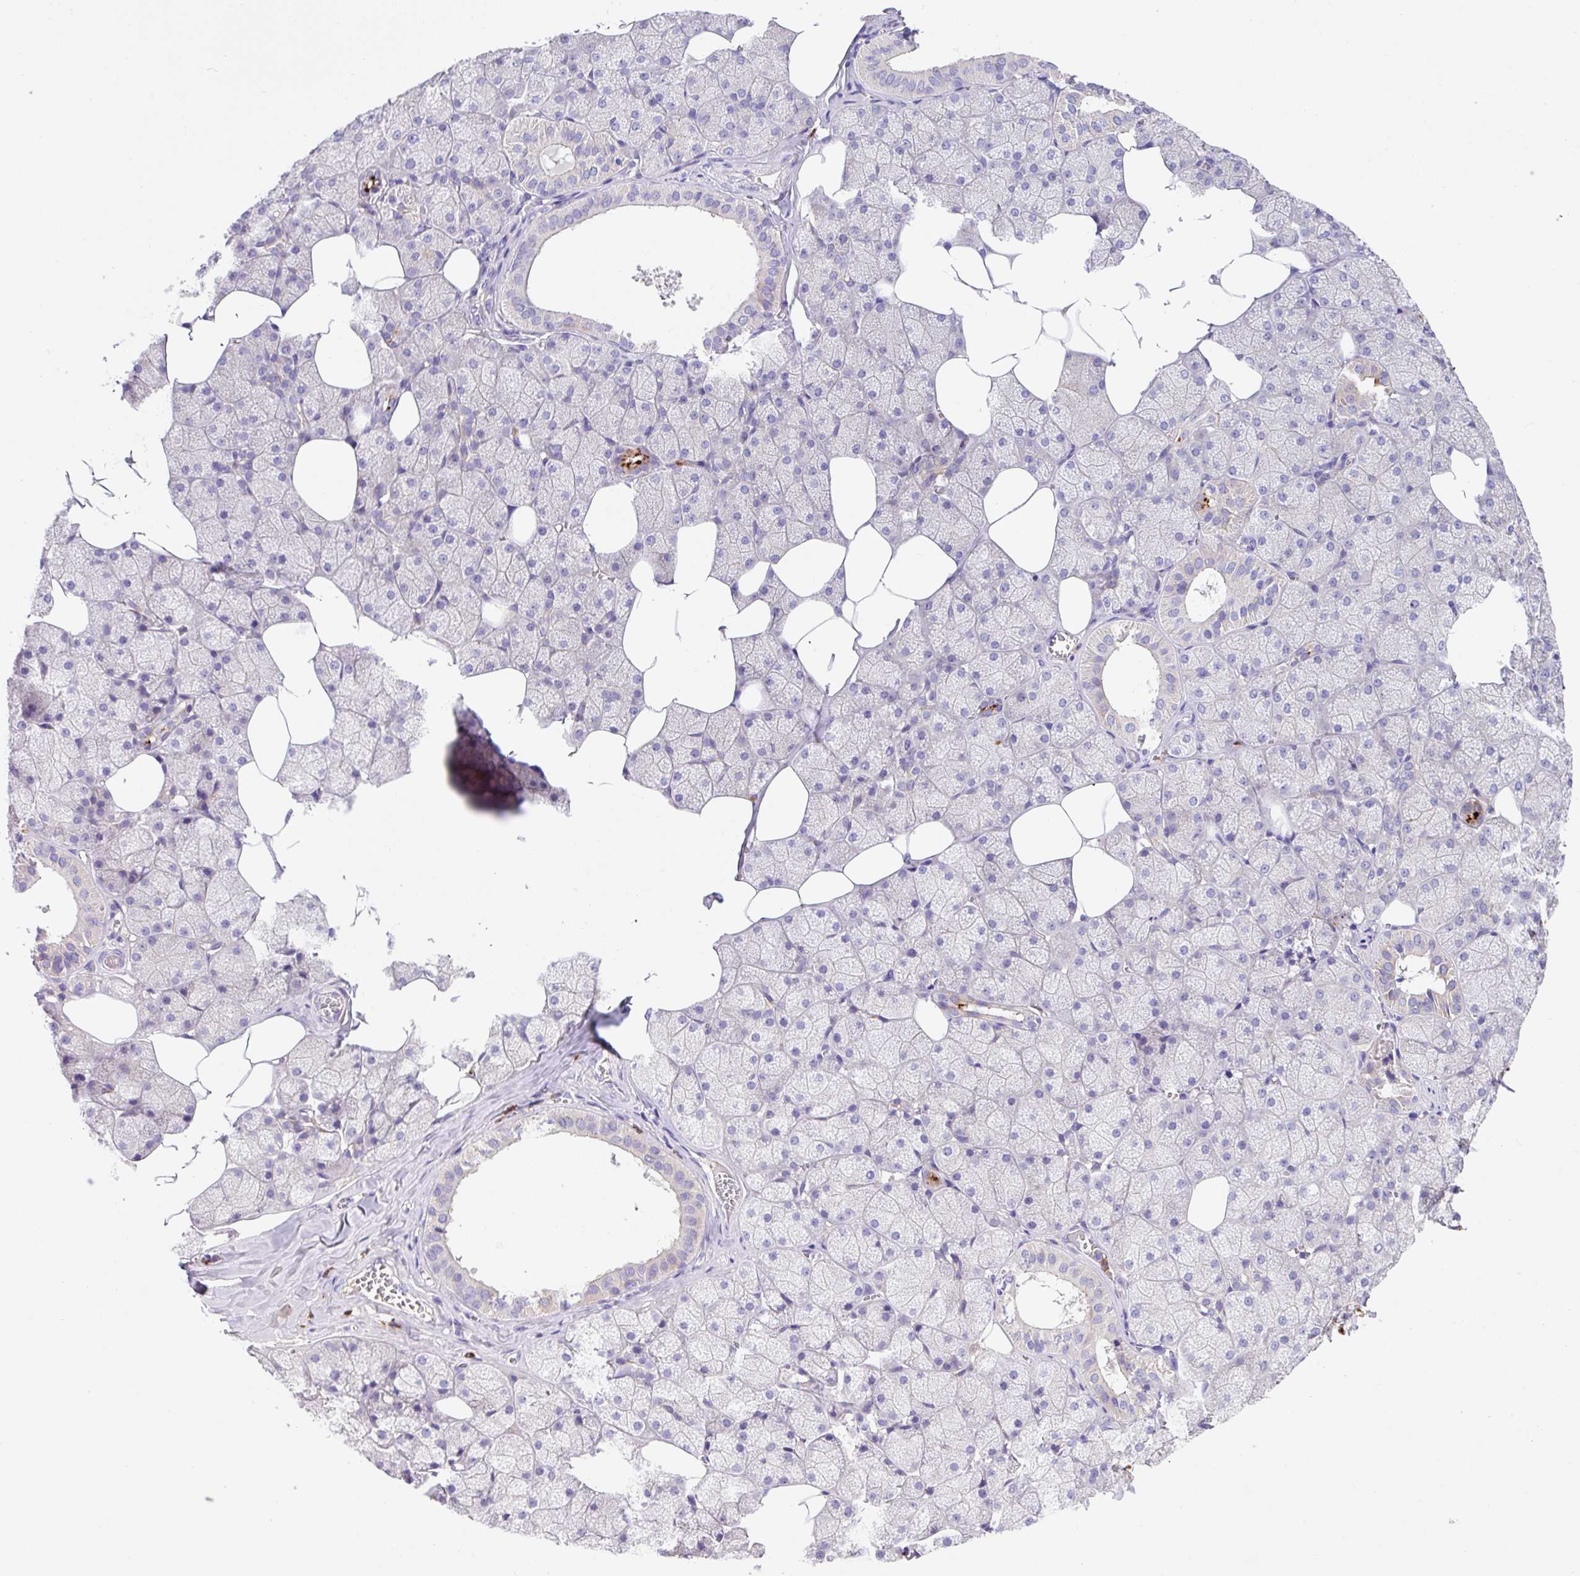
{"staining": {"intensity": "strong", "quantity": "25%-75%", "location": "cytoplasmic/membranous"}, "tissue": "salivary gland", "cell_type": "Glandular cells", "image_type": "normal", "snomed": [{"axis": "morphology", "description": "Normal tissue, NOS"}, {"axis": "topography", "description": "Salivary gland"}, {"axis": "topography", "description": "Peripheral nerve tissue"}], "caption": "An immunohistochemistry photomicrograph of unremarkable tissue is shown. Protein staining in brown labels strong cytoplasmic/membranous positivity in salivary gland within glandular cells. (Brightfield microscopy of DAB IHC at high magnification).", "gene": "CRISP3", "patient": {"sex": "male", "age": 38}}